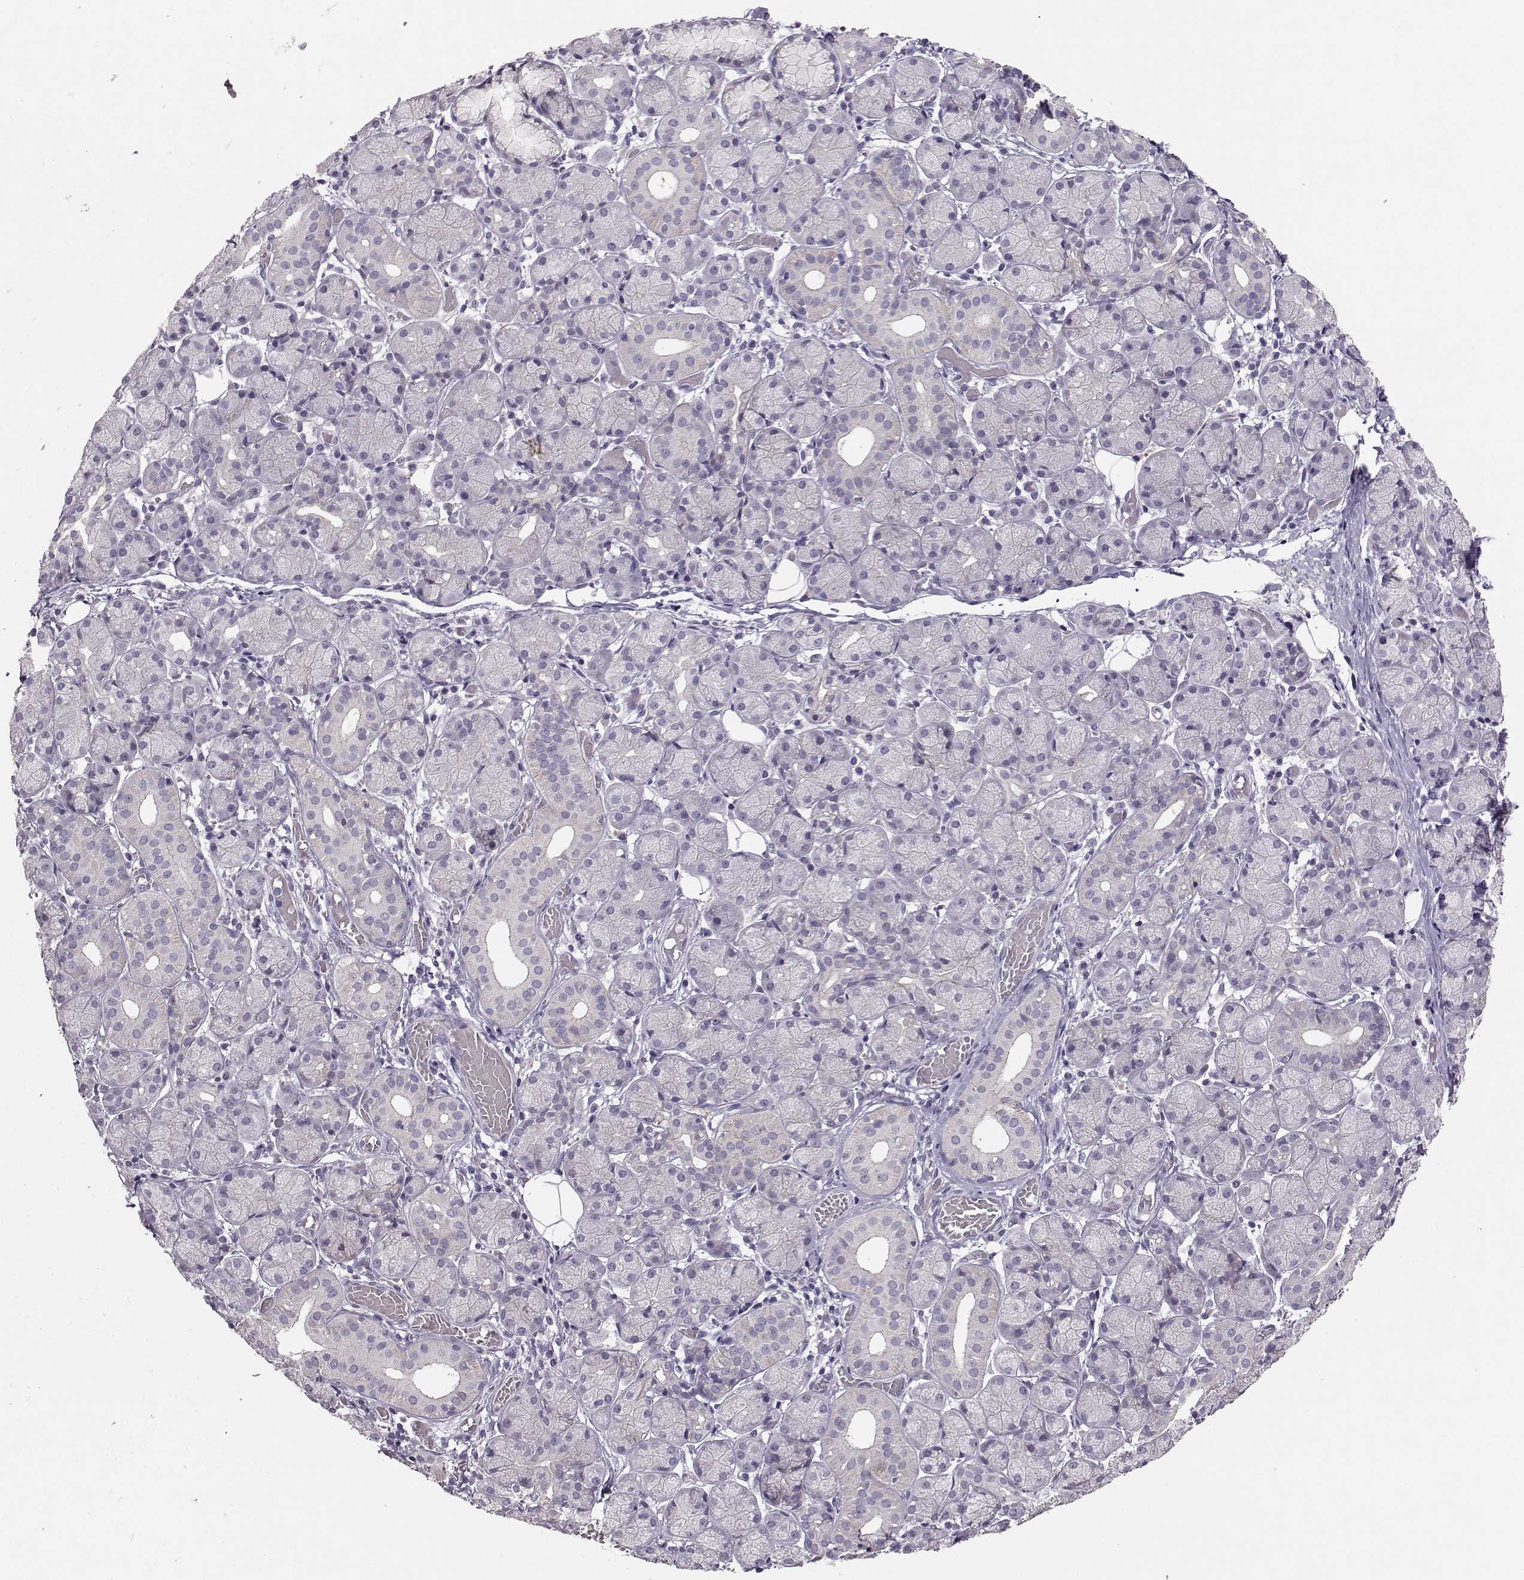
{"staining": {"intensity": "negative", "quantity": "none", "location": "none"}, "tissue": "salivary gland", "cell_type": "Glandular cells", "image_type": "normal", "snomed": [{"axis": "morphology", "description": "Normal tissue, NOS"}, {"axis": "topography", "description": "Salivary gland"}, {"axis": "topography", "description": "Peripheral nerve tissue"}], "caption": "This is an immunohistochemistry (IHC) micrograph of unremarkable human salivary gland. There is no expression in glandular cells.", "gene": "PKP2", "patient": {"sex": "female", "age": 24}}